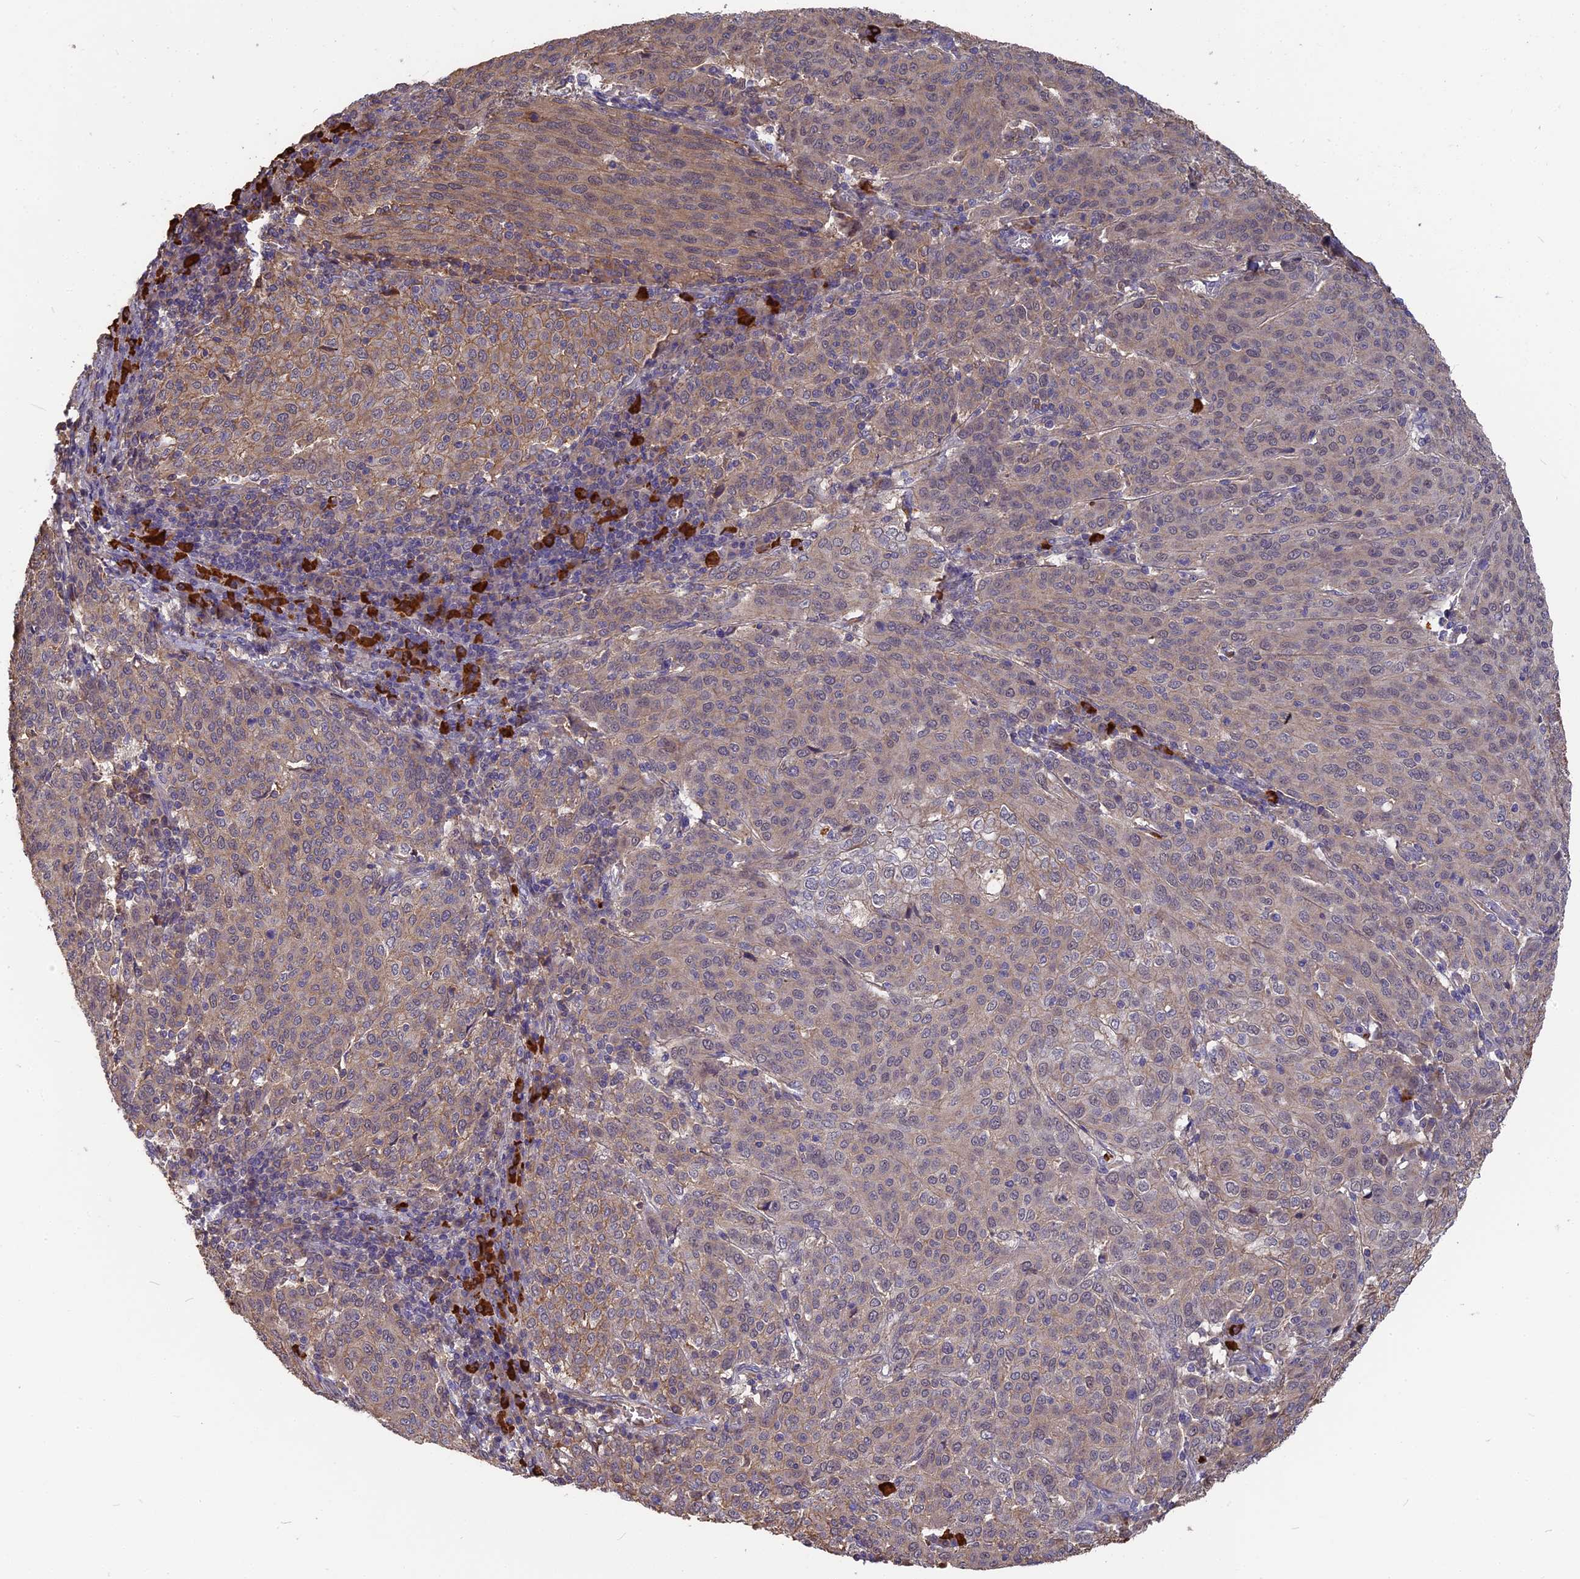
{"staining": {"intensity": "weak", "quantity": "25%-75%", "location": "cytoplasmic/membranous"}, "tissue": "cervical cancer", "cell_type": "Tumor cells", "image_type": "cancer", "snomed": [{"axis": "morphology", "description": "Squamous cell carcinoma, NOS"}, {"axis": "topography", "description": "Cervix"}], "caption": "High-magnification brightfield microscopy of squamous cell carcinoma (cervical) stained with DAB (brown) and counterstained with hematoxylin (blue). tumor cells exhibit weak cytoplasmic/membranous staining is seen in about25%-75% of cells. The staining was performed using DAB, with brown indicating positive protein expression. Nuclei are stained blue with hematoxylin.", "gene": "ERMAP", "patient": {"sex": "female", "age": 46}}